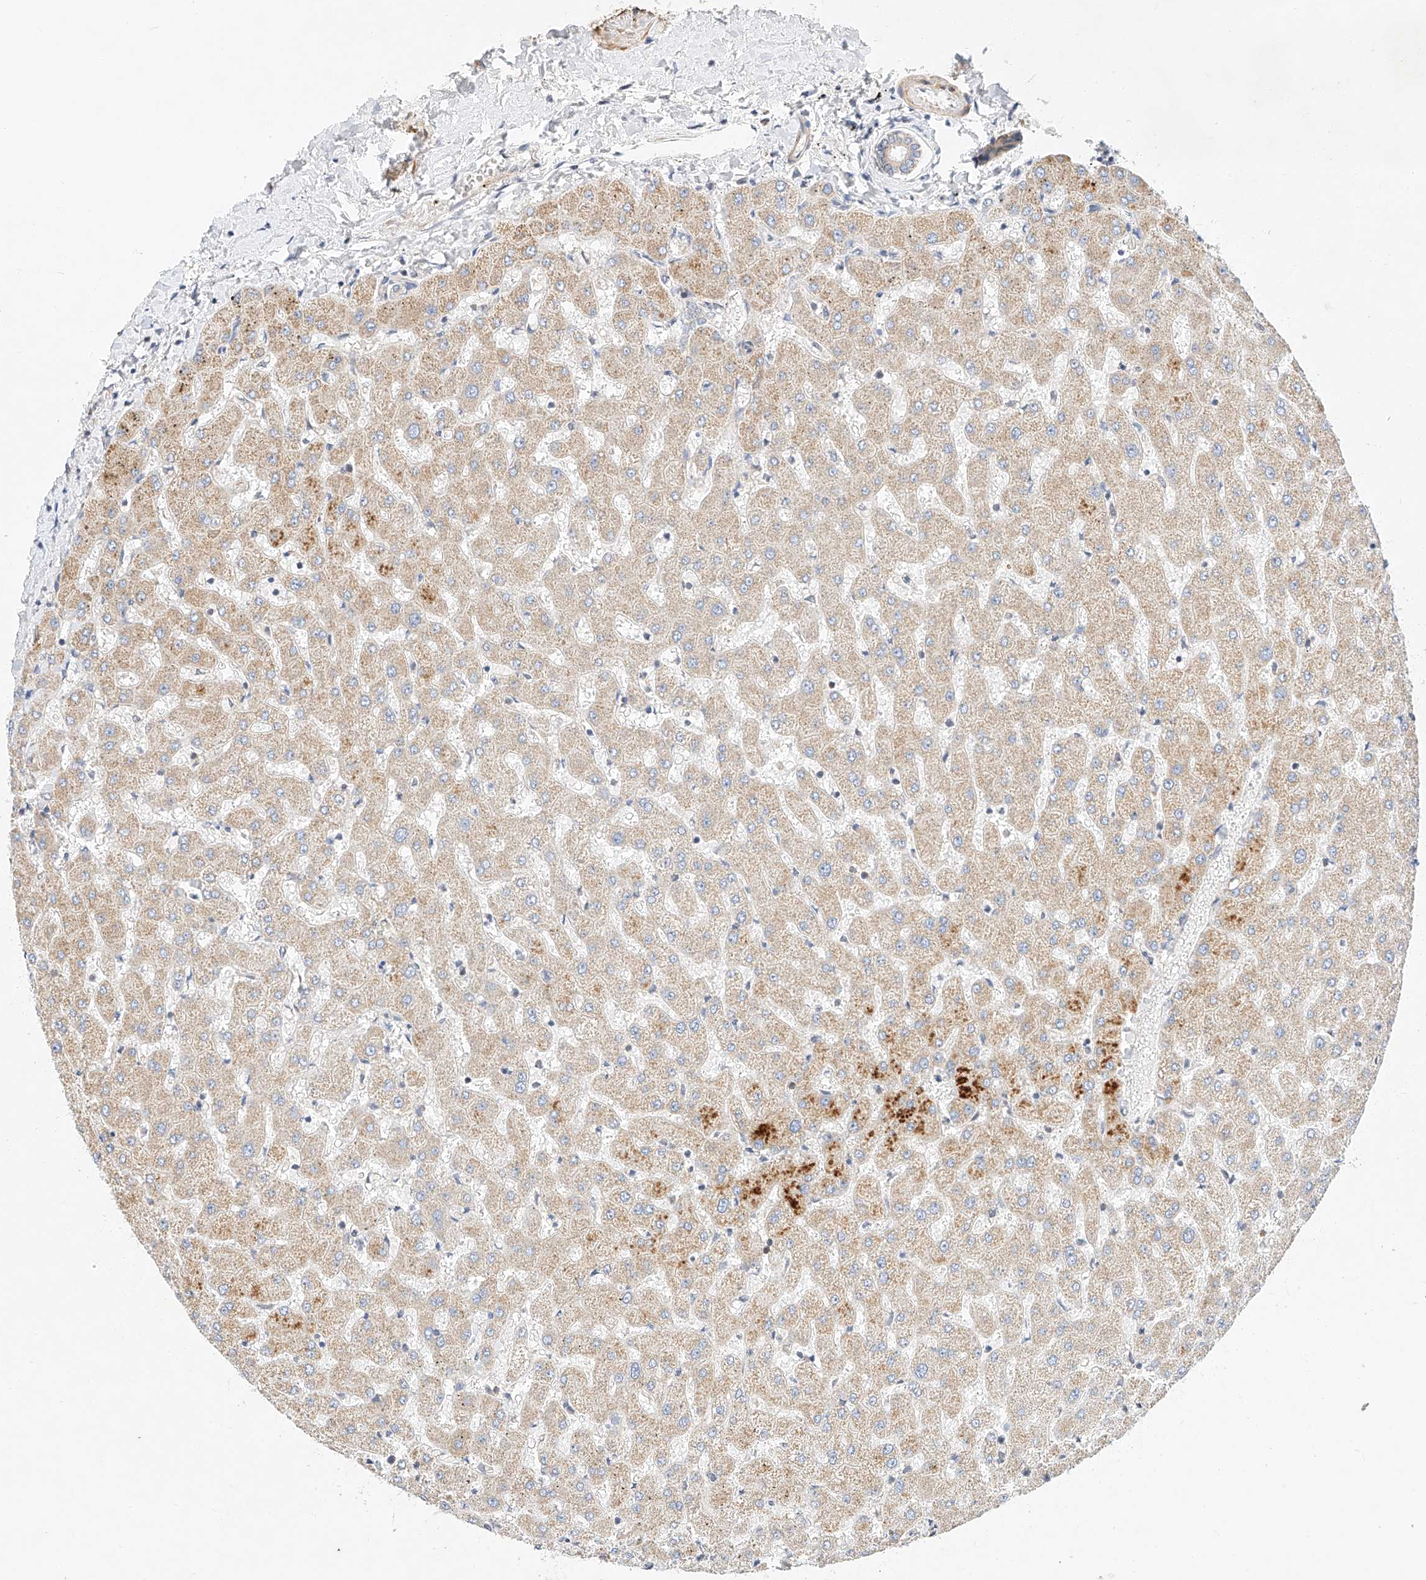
{"staining": {"intensity": "negative", "quantity": "none", "location": "none"}, "tissue": "liver", "cell_type": "Cholangiocytes", "image_type": "normal", "snomed": [{"axis": "morphology", "description": "Normal tissue, NOS"}, {"axis": "topography", "description": "Liver"}], "caption": "Immunohistochemistry histopathology image of benign liver stained for a protein (brown), which reveals no expression in cholangiocytes.", "gene": "C6orf118", "patient": {"sex": "female", "age": 63}}